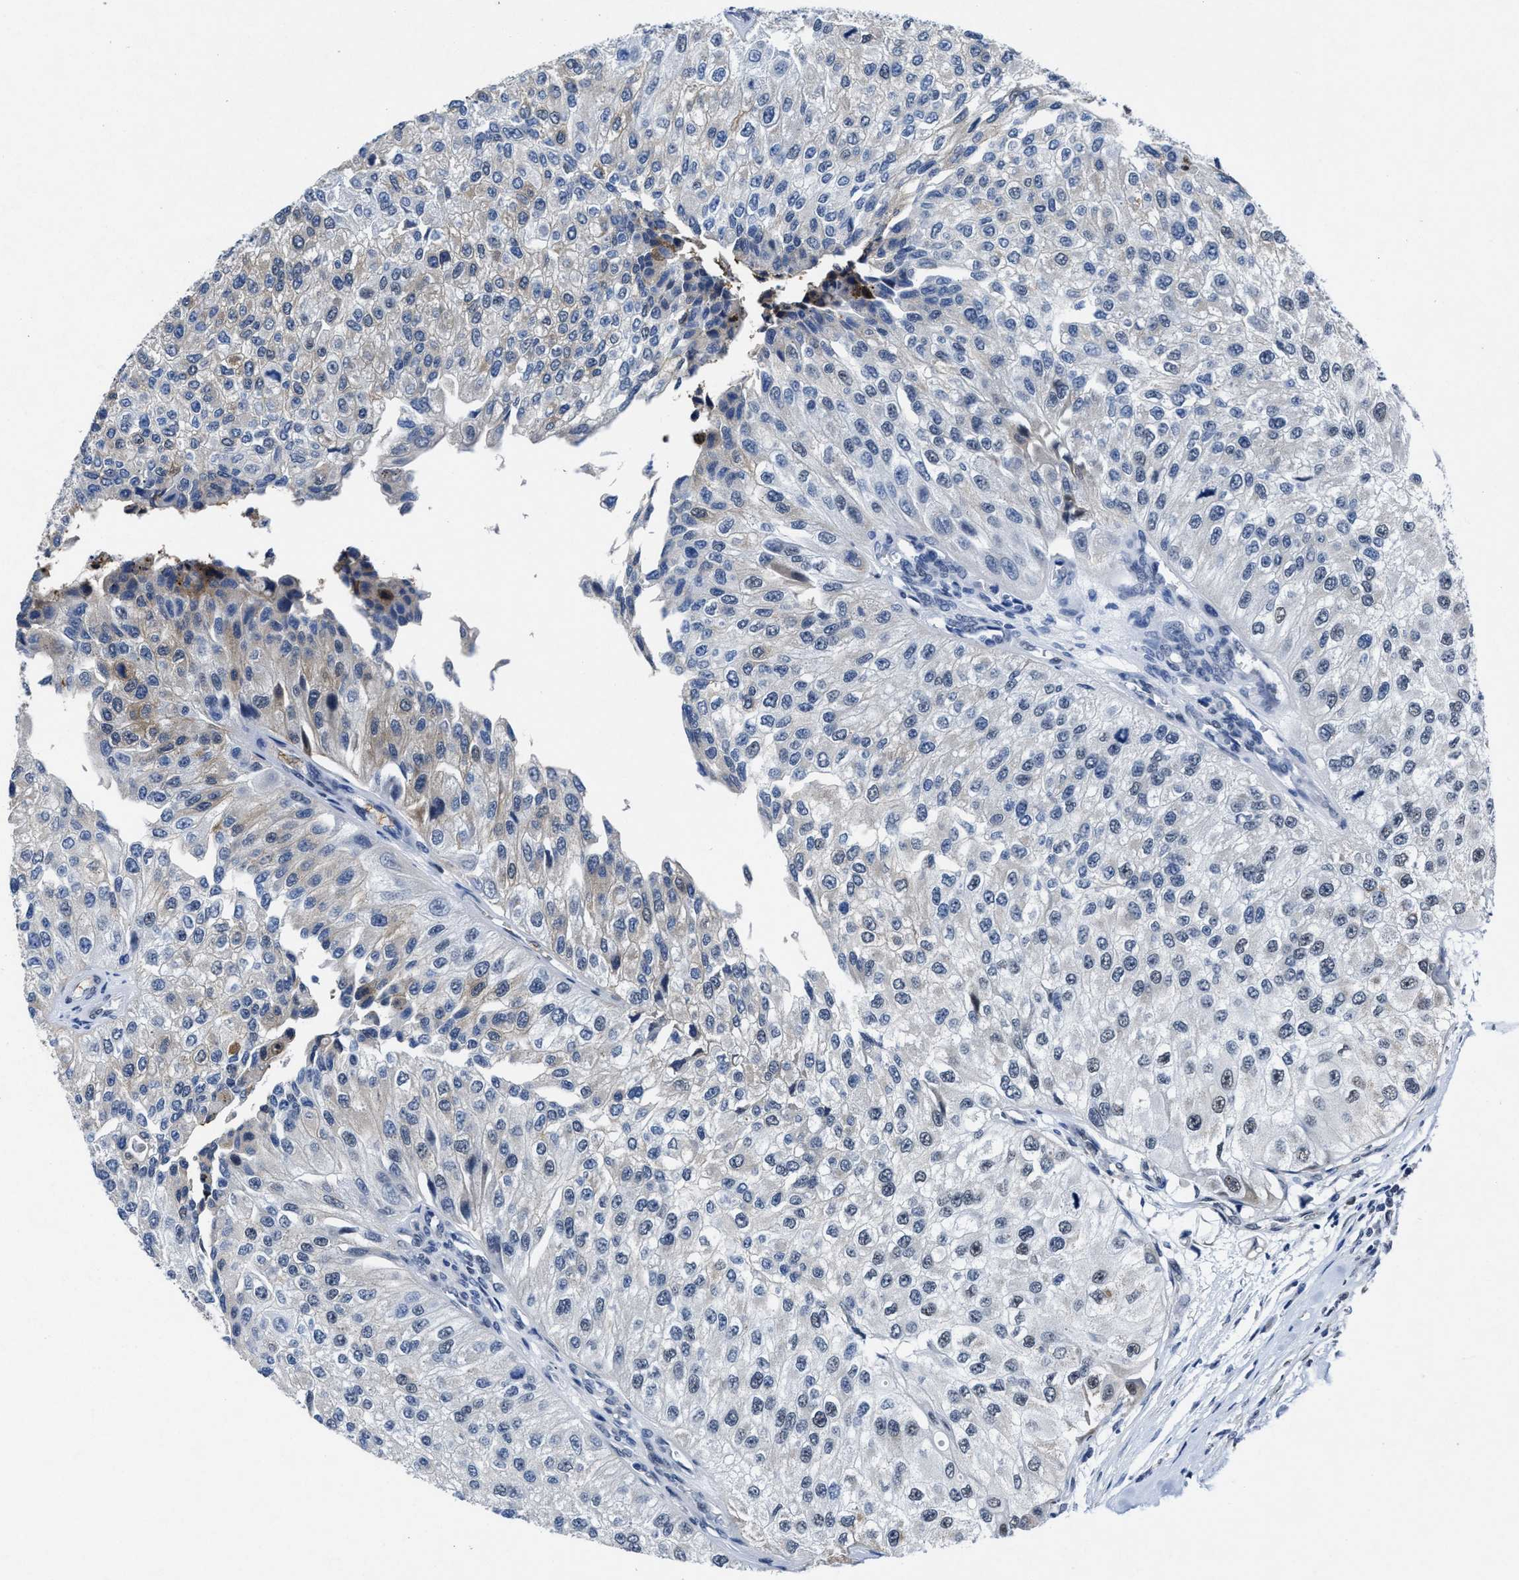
{"staining": {"intensity": "negative", "quantity": "none", "location": "none"}, "tissue": "urothelial cancer", "cell_type": "Tumor cells", "image_type": "cancer", "snomed": [{"axis": "morphology", "description": "Urothelial carcinoma, High grade"}, {"axis": "topography", "description": "Kidney"}, {"axis": "topography", "description": "Urinary bladder"}], "caption": "This is an immunohistochemistry (IHC) photomicrograph of human urothelial cancer. There is no expression in tumor cells.", "gene": "ID3", "patient": {"sex": "male", "age": 77}}